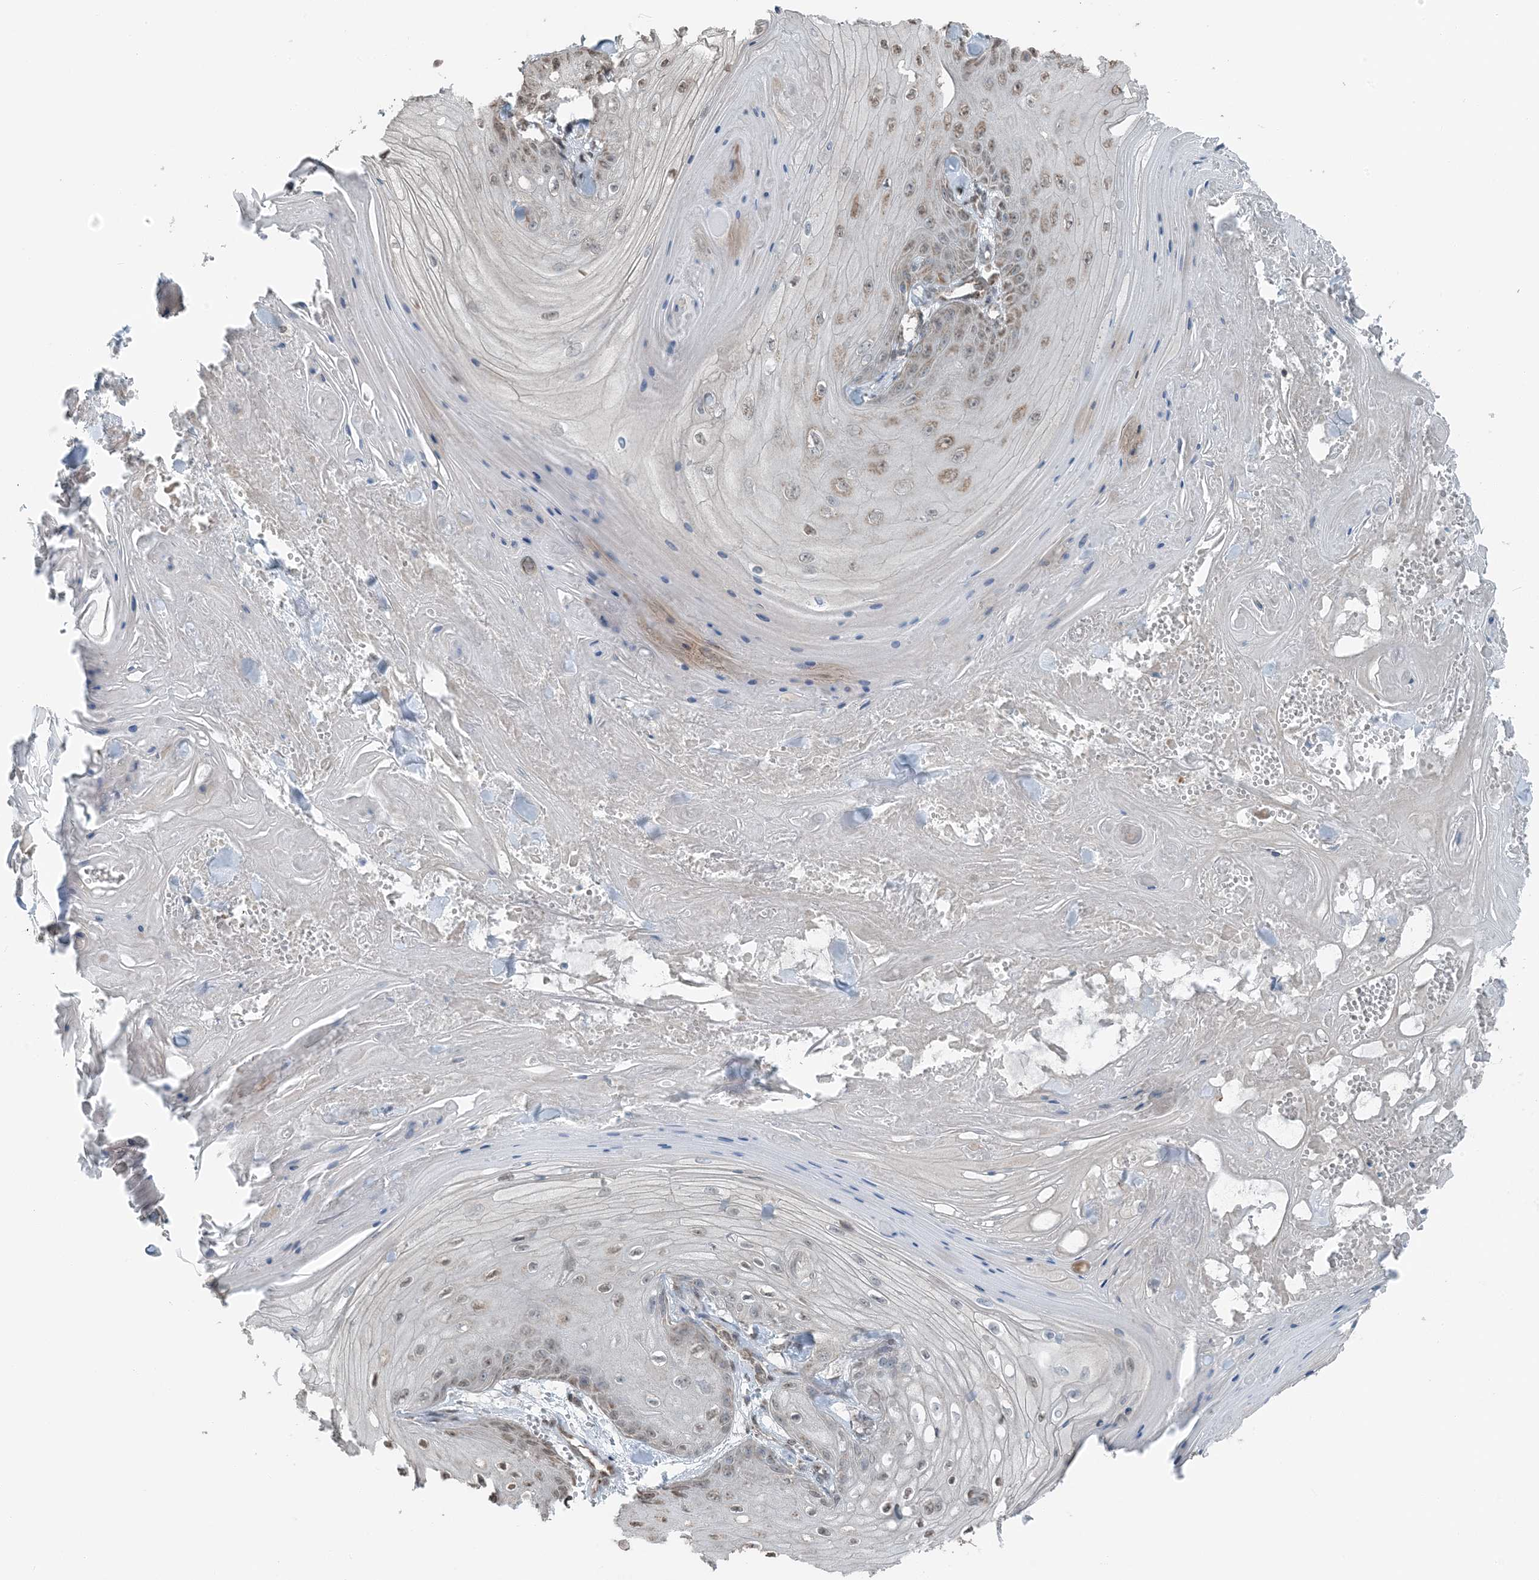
{"staining": {"intensity": "weak", "quantity": "<25%", "location": "cytoplasmic/membranous"}, "tissue": "skin cancer", "cell_type": "Tumor cells", "image_type": "cancer", "snomed": [{"axis": "morphology", "description": "Squamous cell carcinoma, NOS"}, {"axis": "topography", "description": "Skin"}], "caption": "Squamous cell carcinoma (skin) was stained to show a protein in brown. There is no significant expression in tumor cells.", "gene": "PILRB", "patient": {"sex": "male", "age": 74}}